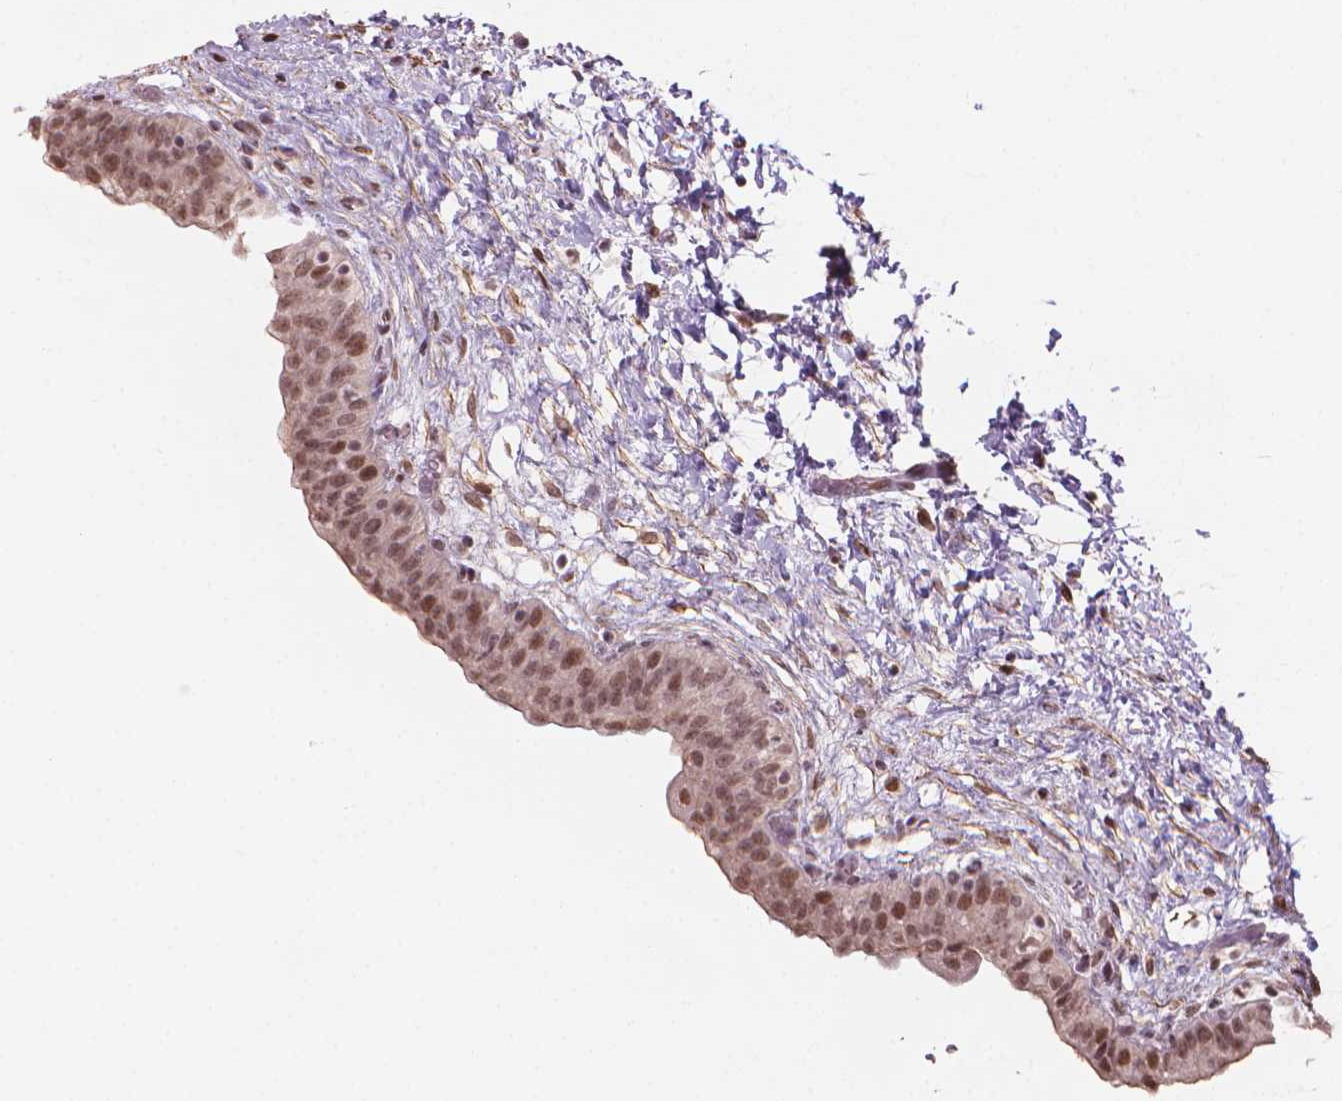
{"staining": {"intensity": "moderate", "quantity": ">75%", "location": "nuclear"}, "tissue": "urinary bladder", "cell_type": "Urothelial cells", "image_type": "normal", "snomed": [{"axis": "morphology", "description": "Normal tissue, NOS"}, {"axis": "topography", "description": "Urinary bladder"}], "caption": "DAB immunohistochemical staining of benign human urinary bladder reveals moderate nuclear protein expression in about >75% of urothelial cells. Using DAB (brown) and hematoxylin (blue) stains, captured at high magnification using brightfield microscopy.", "gene": "HOXD4", "patient": {"sex": "male", "age": 69}}